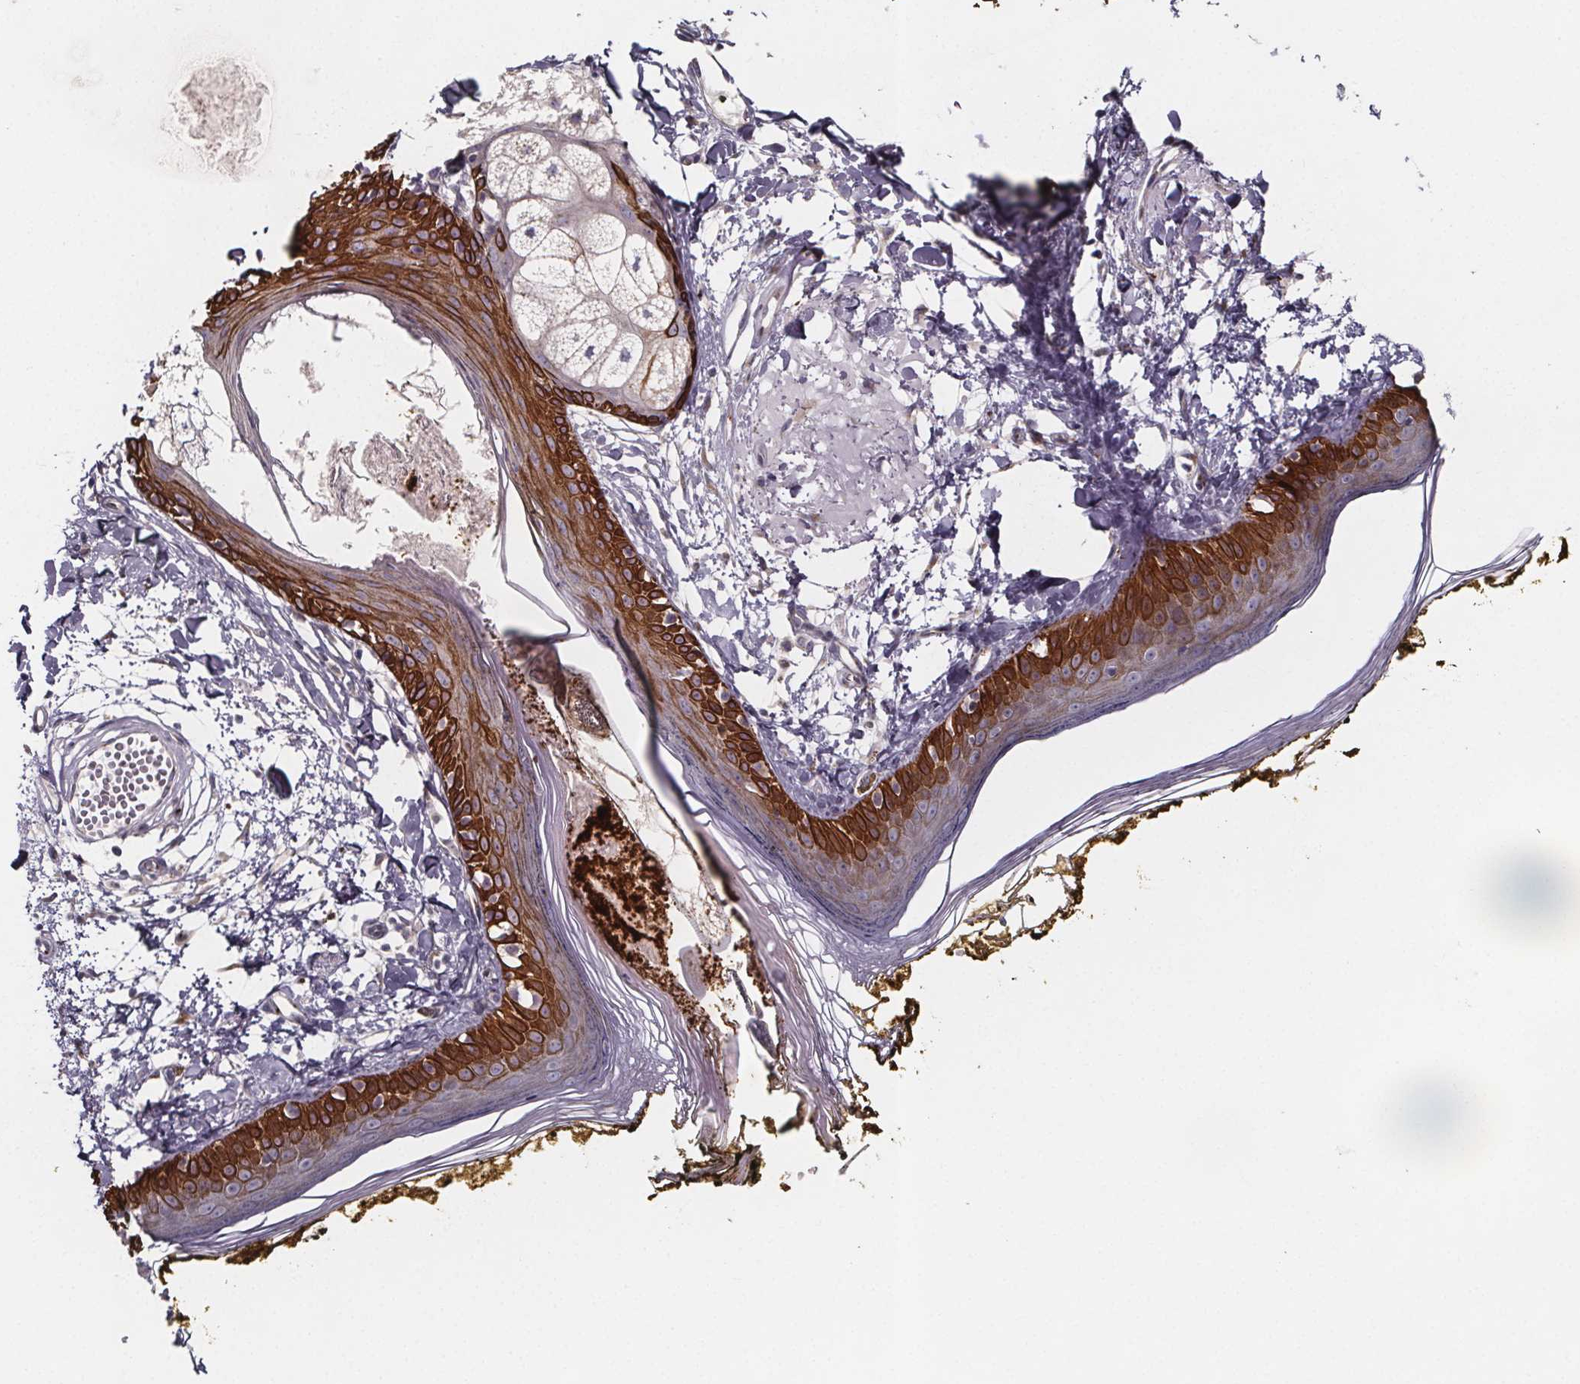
{"staining": {"intensity": "negative", "quantity": "none", "location": "none"}, "tissue": "skin", "cell_type": "Fibroblasts", "image_type": "normal", "snomed": [{"axis": "morphology", "description": "Normal tissue, NOS"}, {"axis": "topography", "description": "Skin"}], "caption": "Image shows no significant protein staining in fibroblasts of benign skin.", "gene": "NDST1", "patient": {"sex": "male", "age": 76}}